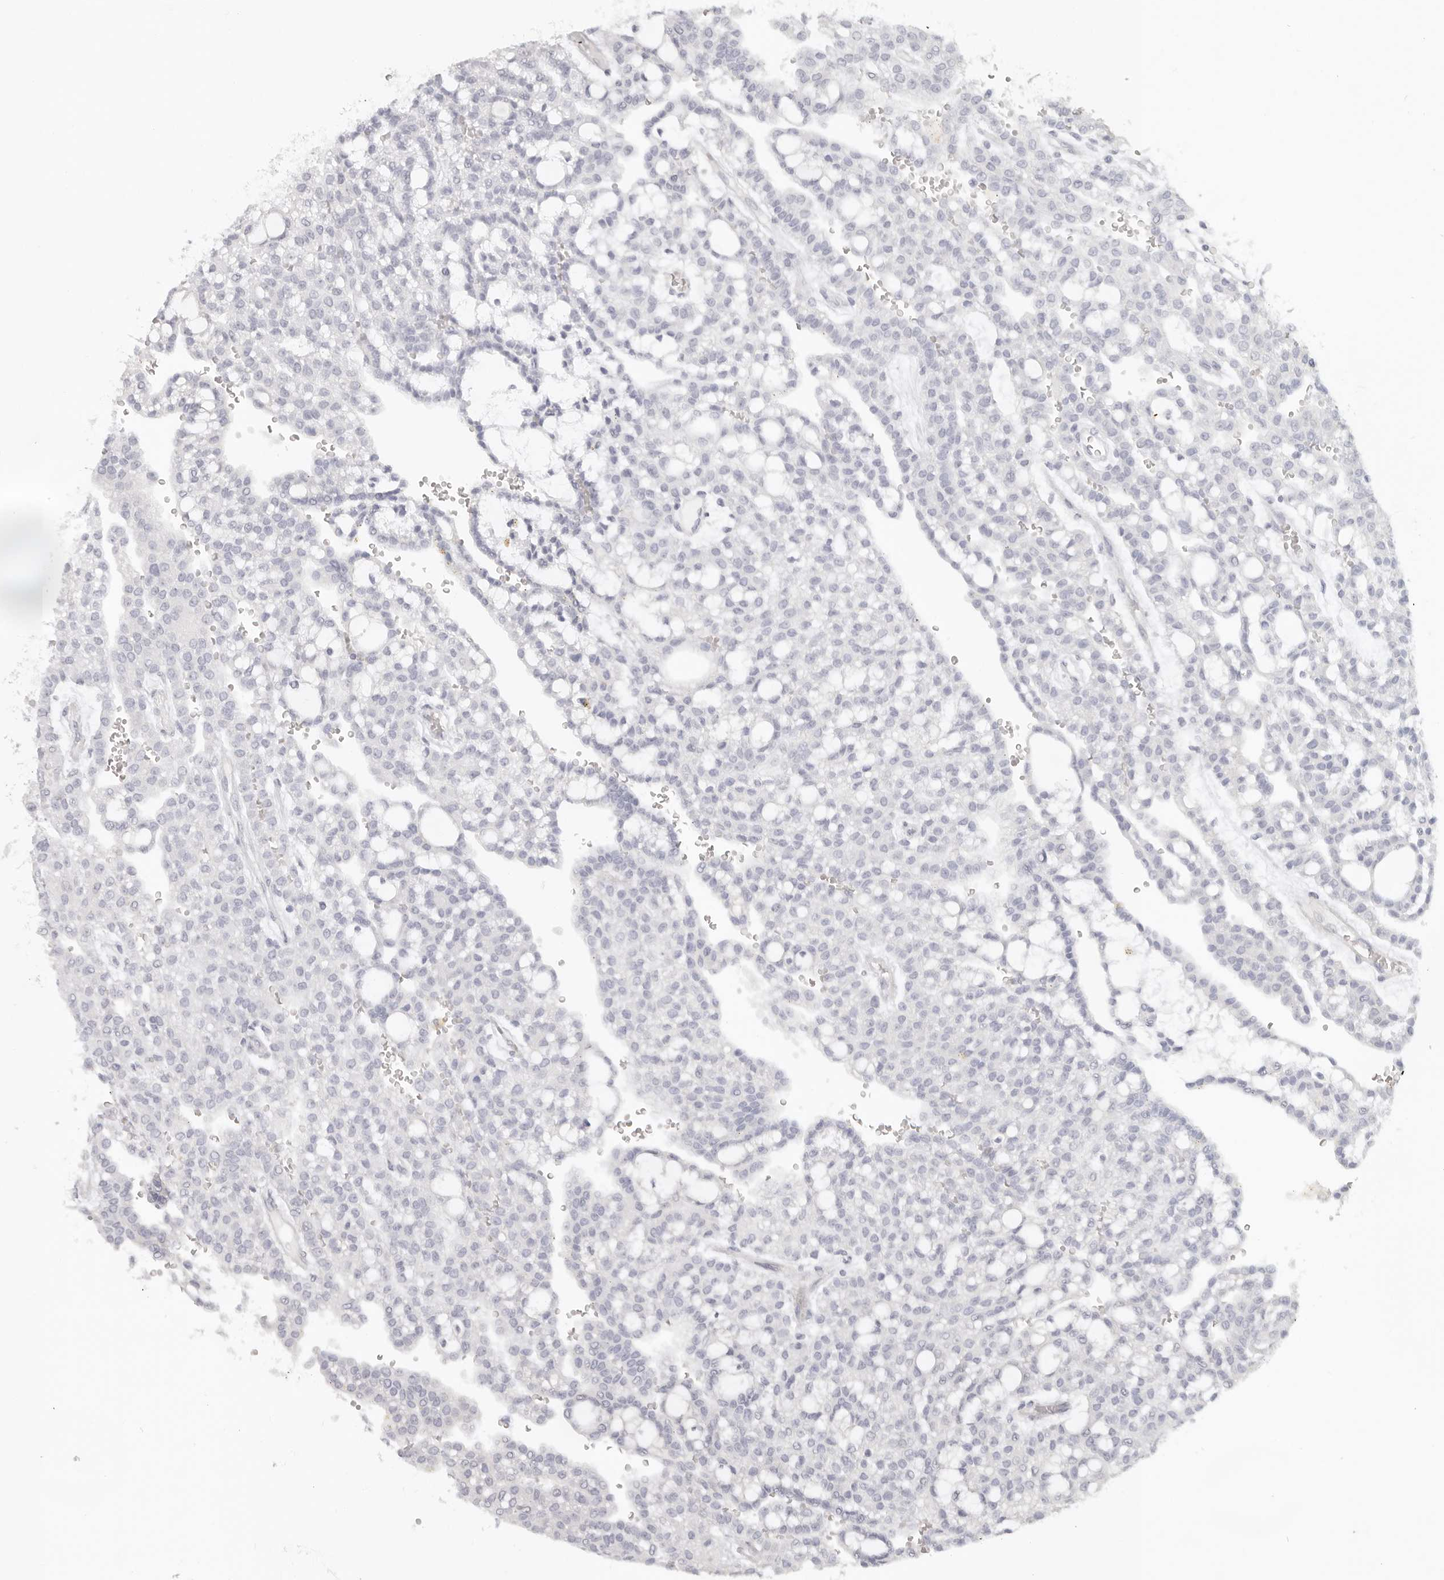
{"staining": {"intensity": "negative", "quantity": "none", "location": "none"}, "tissue": "renal cancer", "cell_type": "Tumor cells", "image_type": "cancer", "snomed": [{"axis": "morphology", "description": "Adenocarcinoma, NOS"}, {"axis": "topography", "description": "Kidney"}], "caption": "There is no significant positivity in tumor cells of renal cancer. (DAB IHC visualized using brightfield microscopy, high magnification).", "gene": "RXFP1", "patient": {"sex": "male", "age": 63}}